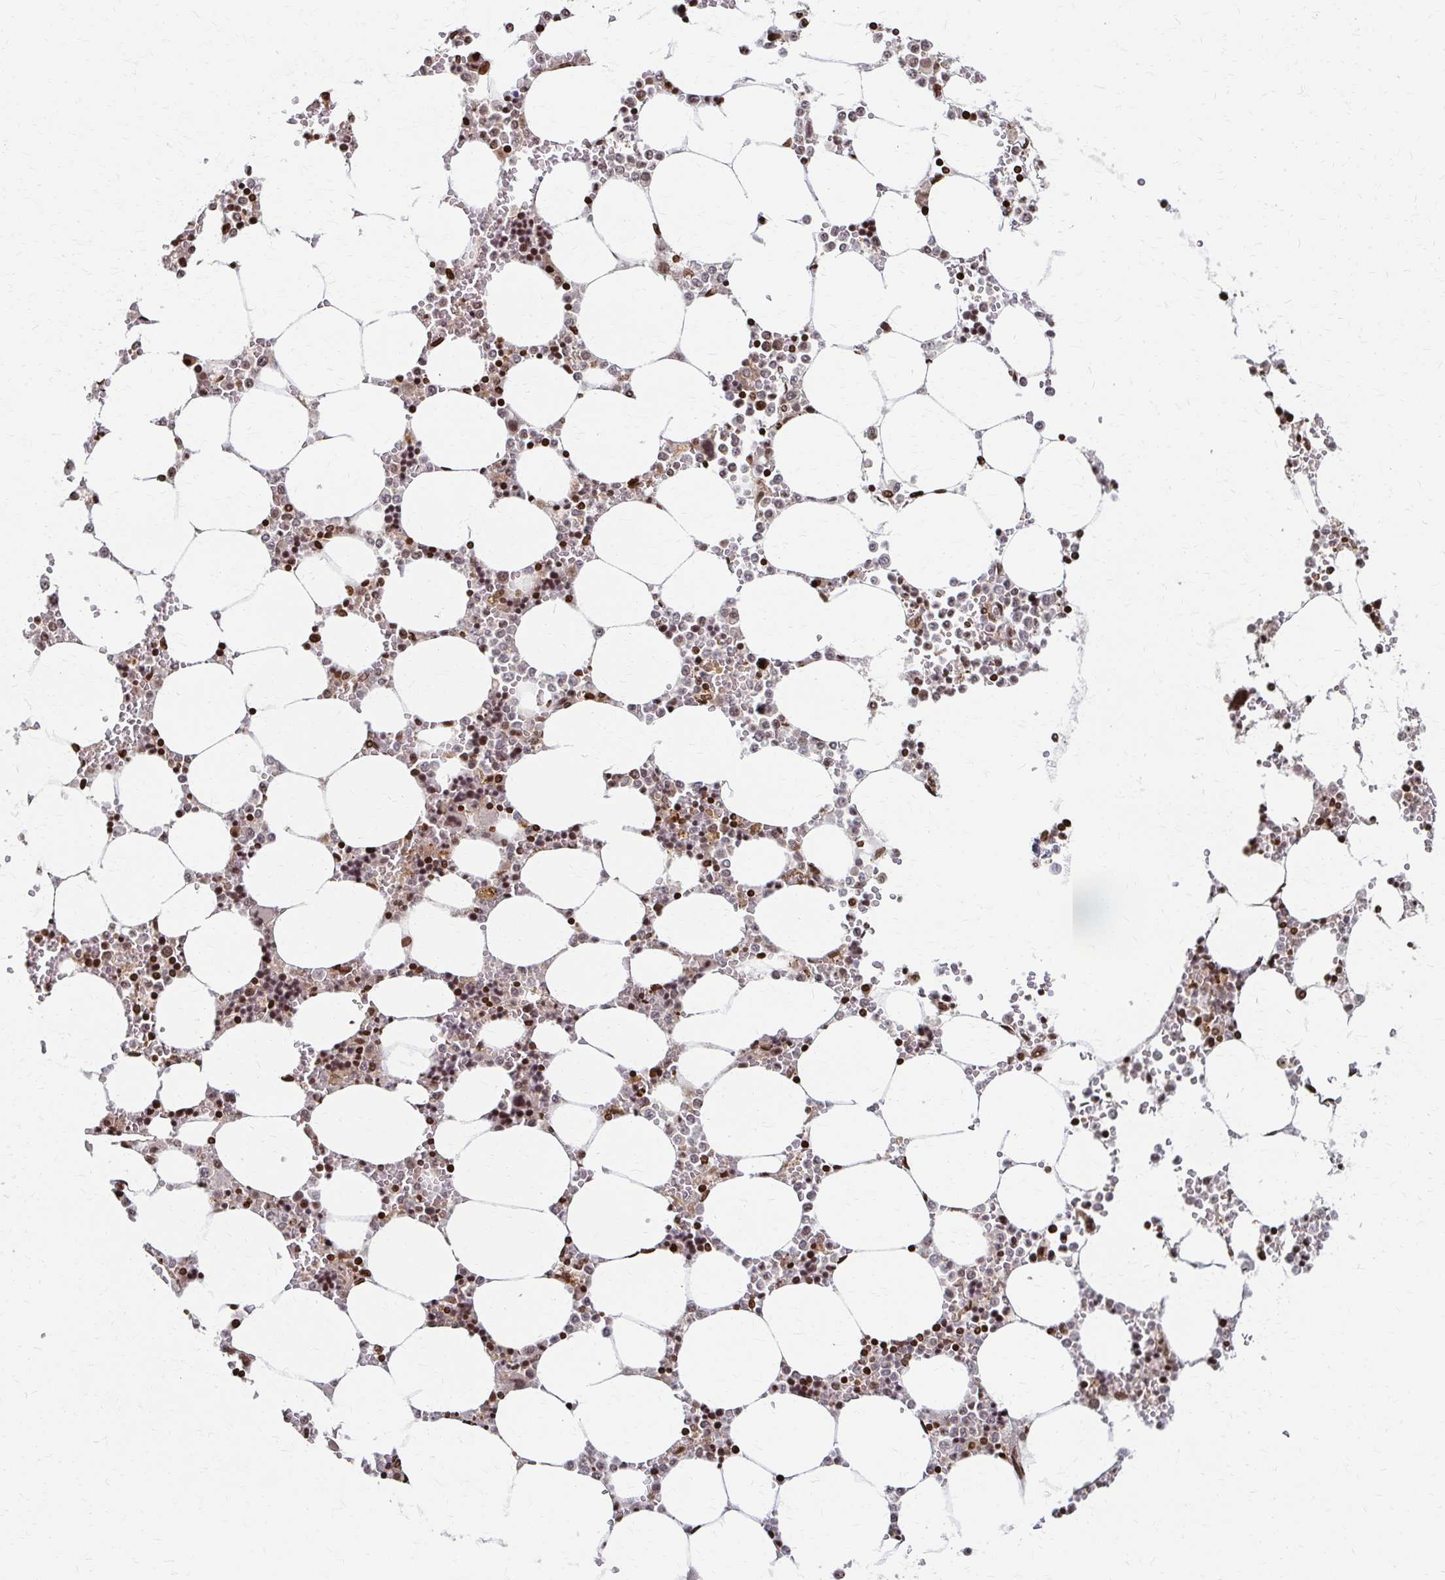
{"staining": {"intensity": "strong", "quantity": "25%-75%", "location": "nuclear"}, "tissue": "bone marrow", "cell_type": "Hematopoietic cells", "image_type": "normal", "snomed": [{"axis": "morphology", "description": "Normal tissue, NOS"}, {"axis": "topography", "description": "Bone marrow"}], "caption": "Immunohistochemistry (IHC) (DAB (3,3'-diaminobenzidine)) staining of benign bone marrow reveals strong nuclear protein expression in about 25%-75% of hematopoietic cells.", "gene": "PSMD7", "patient": {"sex": "male", "age": 64}}